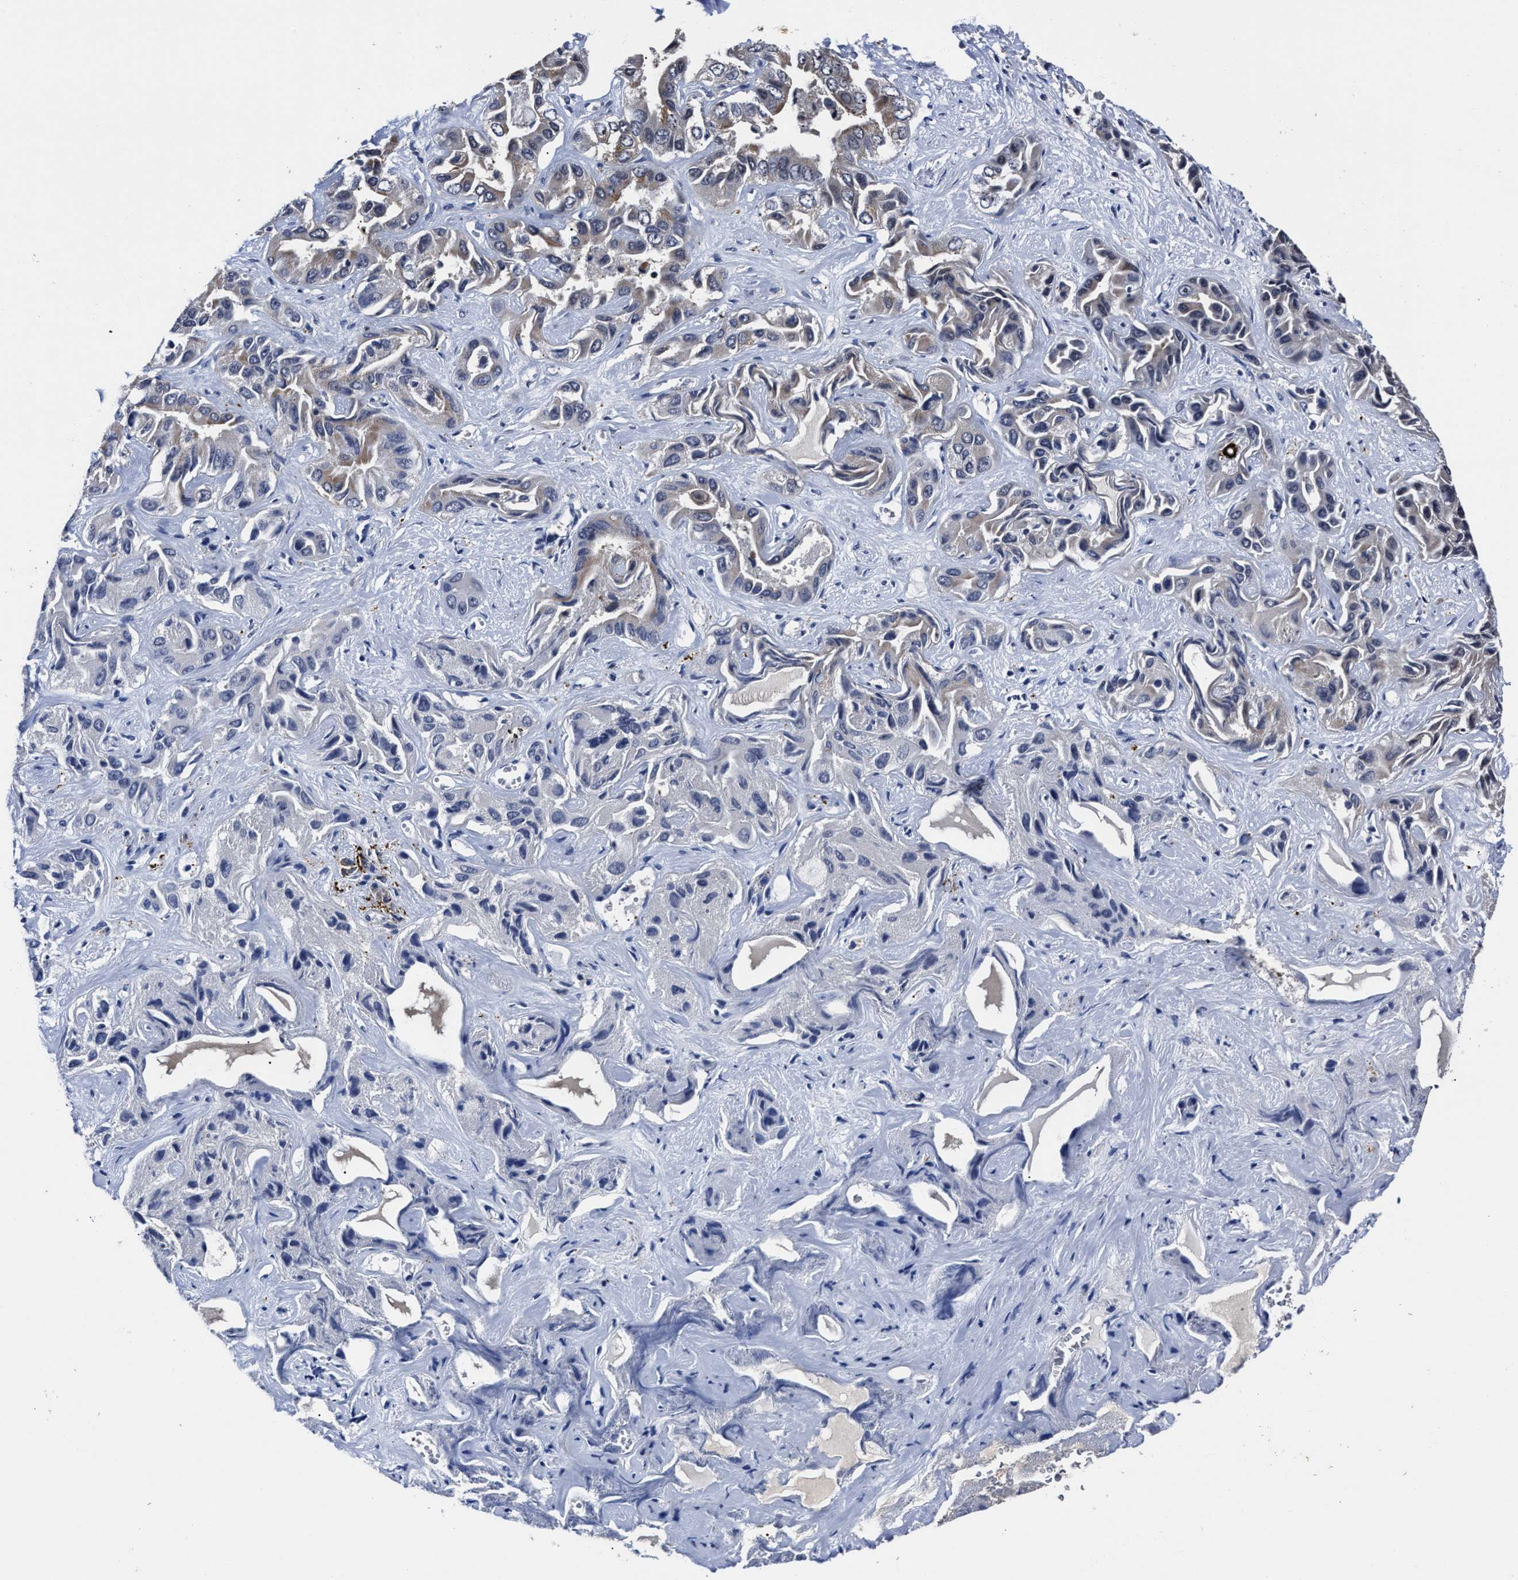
{"staining": {"intensity": "weak", "quantity": "<25%", "location": "cytoplasmic/membranous"}, "tissue": "liver cancer", "cell_type": "Tumor cells", "image_type": "cancer", "snomed": [{"axis": "morphology", "description": "Cholangiocarcinoma"}, {"axis": "topography", "description": "Liver"}], "caption": "DAB (3,3'-diaminobenzidine) immunohistochemical staining of human liver cancer displays no significant positivity in tumor cells.", "gene": "RSBN1L", "patient": {"sex": "female", "age": 52}}